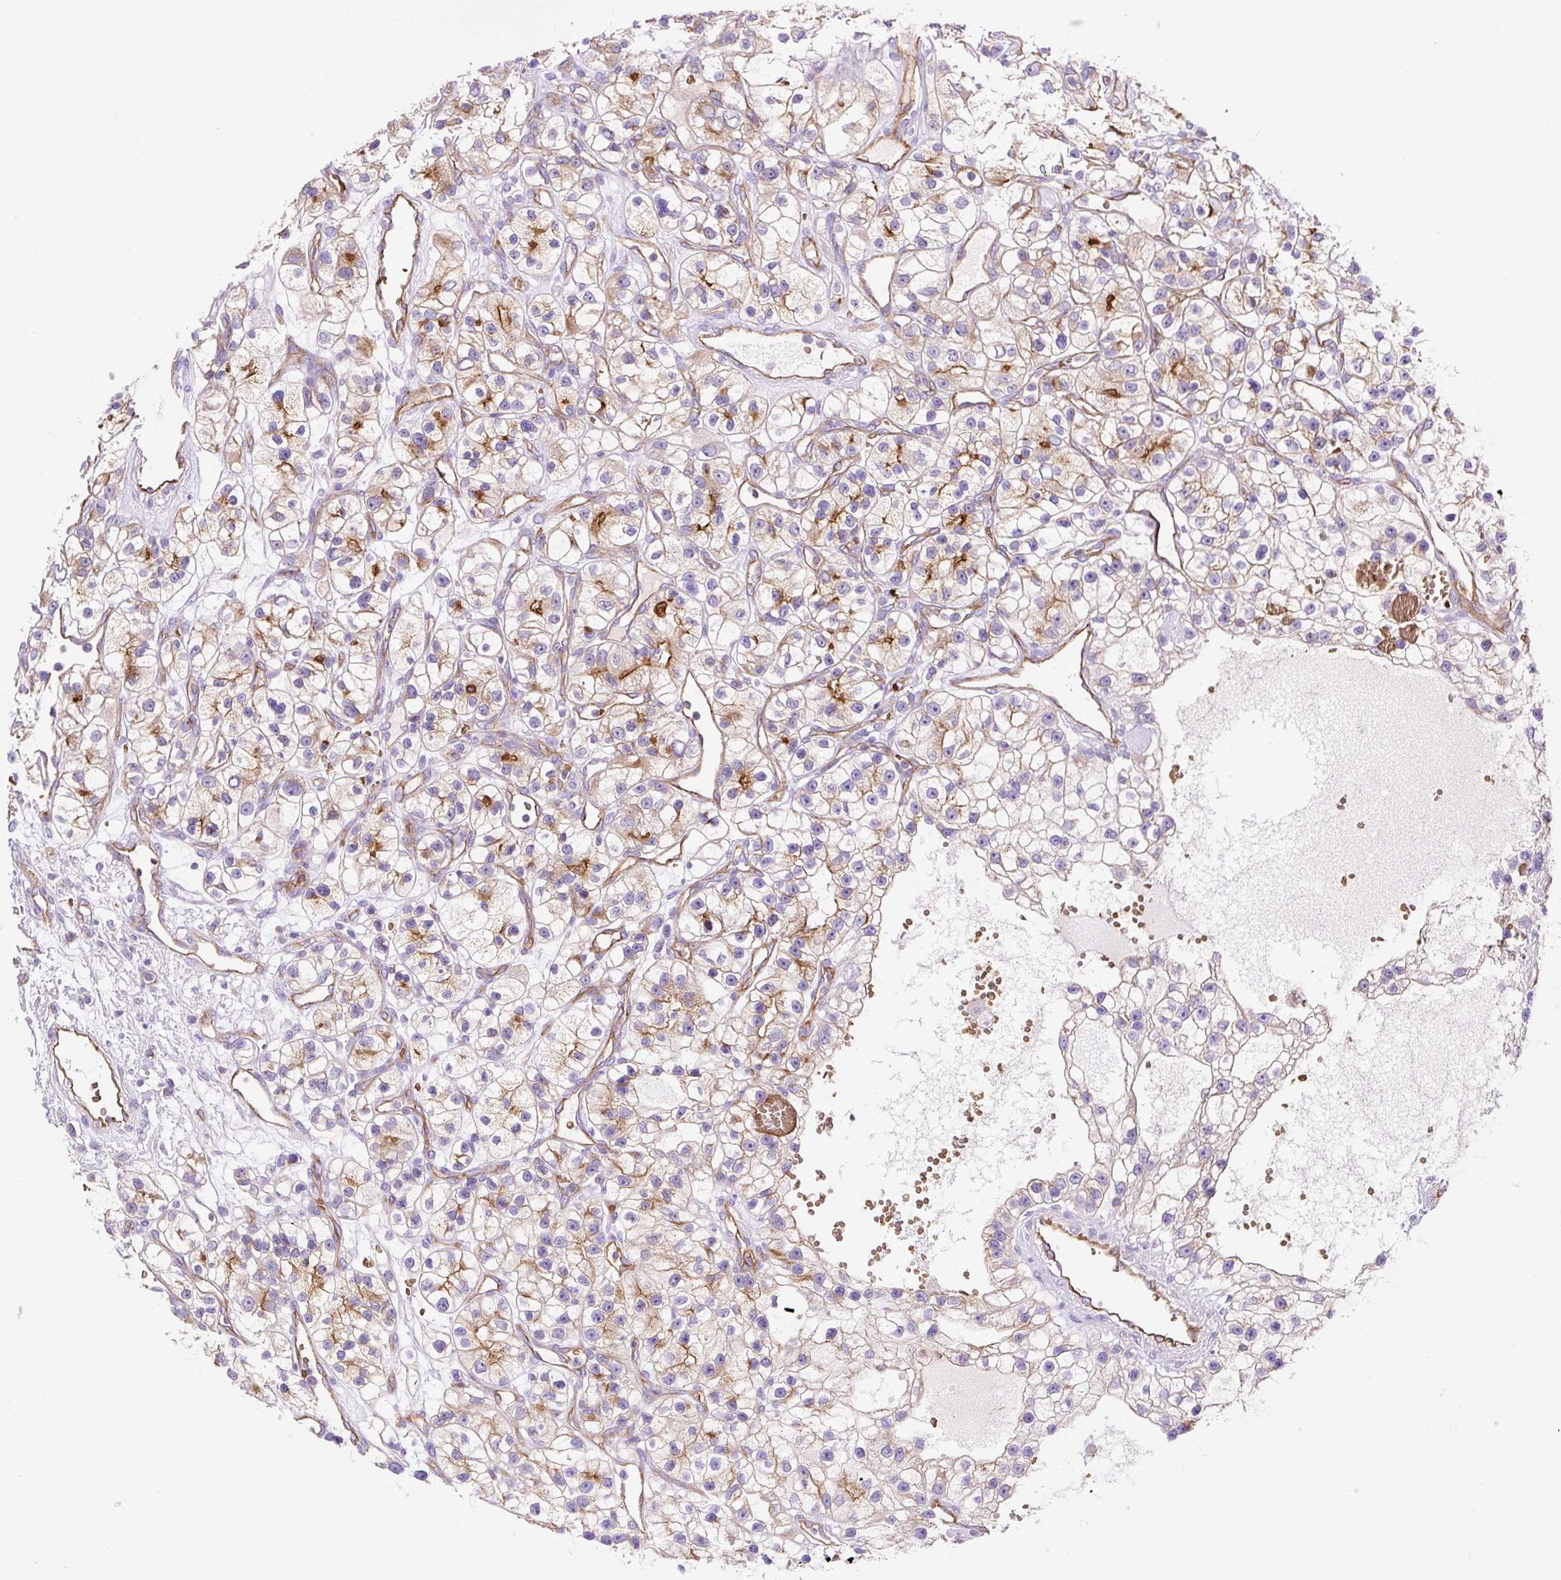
{"staining": {"intensity": "moderate", "quantity": "<25%", "location": "cytoplasmic/membranous"}, "tissue": "renal cancer", "cell_type": "Tumor cells", "image_type": "cancer", "snomed": [{"axis": "morphology", "description": "Adenocarcinoma, NOS"}, {"axis": "topography", "description": "Kidney"}], "caption": "Protein analysis of renal adenocarcinoma tissue shows moderate cytoplasmic/membranous expression in approximately <25% of tumor cells.", "gene": "HIP1R", "patient": {"sex": "female", "age": 57}}